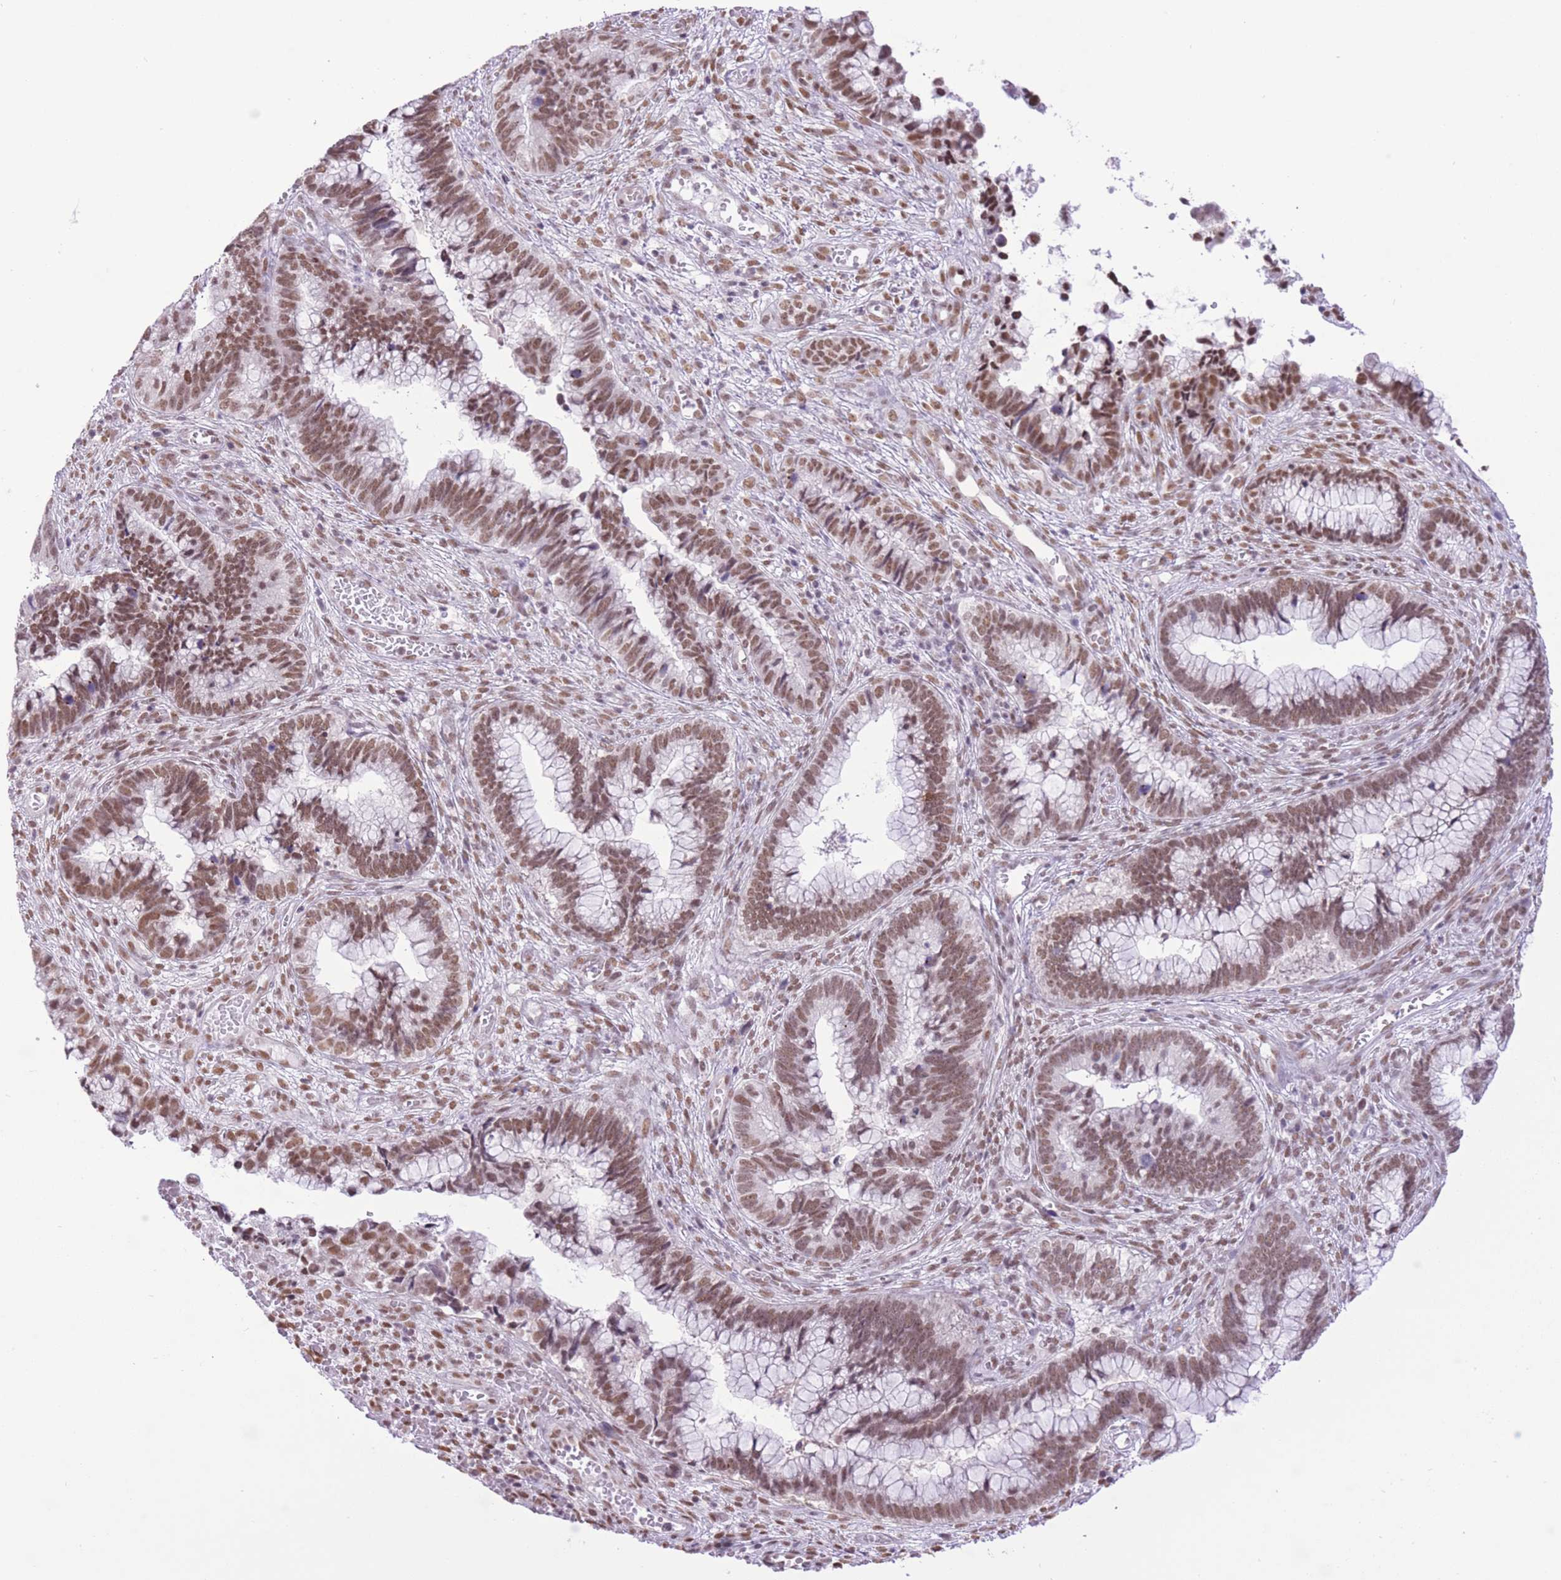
{"staining": {"intensity": "moderate", "quantity": ">75%", "location": "nuclear"}, "tissue": "cervical cancer", "cell_type": "Tumor cells", "image_type": "cancer", "snomed": [{"axis": "morphology", "description": "Adenocarcinoma, NOS"}, {"axis": "topography", "description": "Cervix"}], "caption": "Moderate nuclear positivity for a protein is seen in approximately >75% of tumor cells of cervical cancer using immunohistochemistry (IHC).", "gene": "ZBED5", "patient": {"sex": "female", "age": 44}}